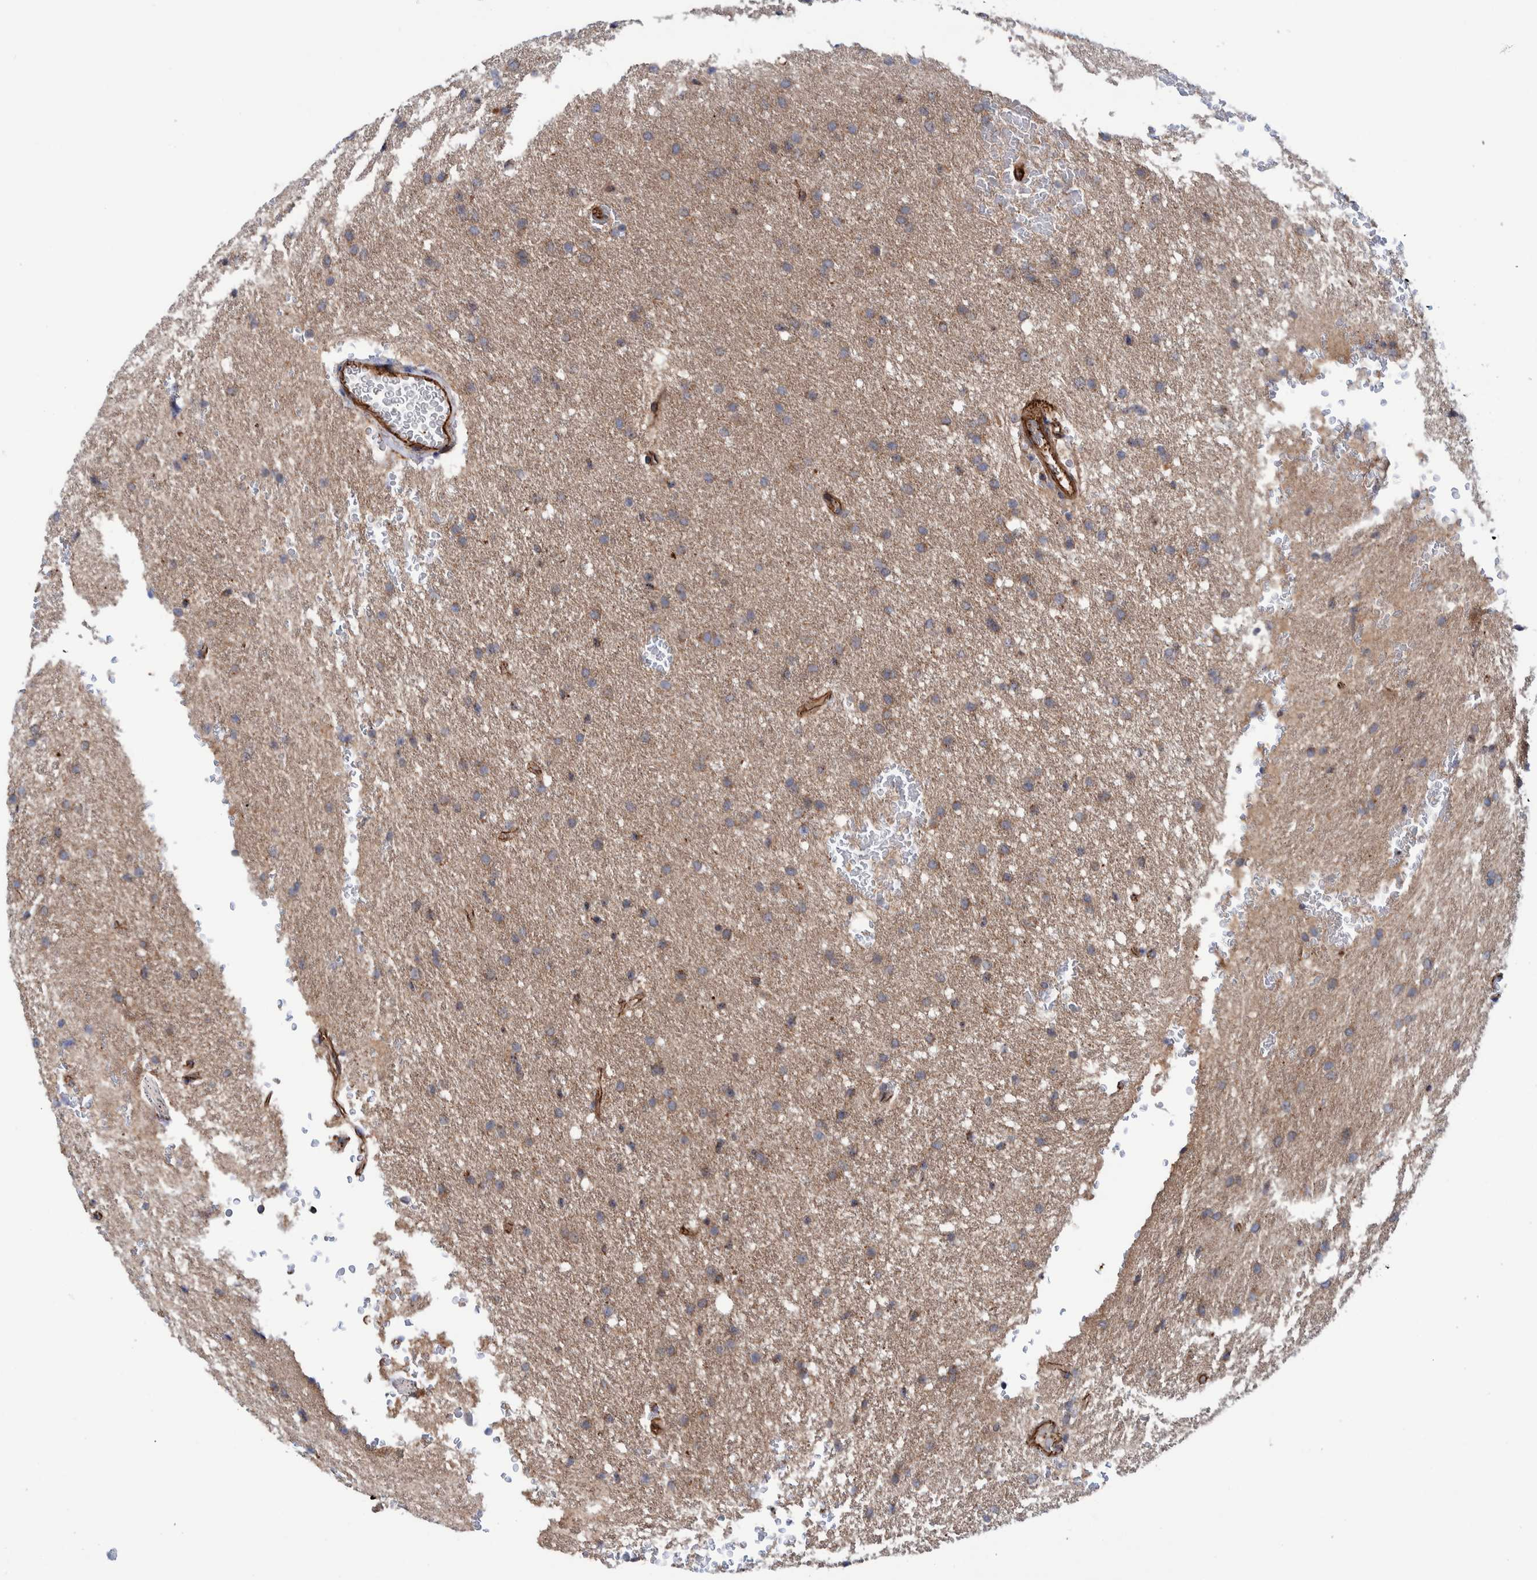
{"staining": {"intensity": "weak", "quantity": "<25%", "location": "cytoplasmic/membranous"}, "tissue": "glioma", "cell_type": "Tumor cells", "image_type": "cancer", "snomed": [{"axis": "morphology", "description": "Glioma, malignant, Low grade"}, {"axis": "topography", "description": "Brain"}], "caption": "DAB (3,3'-diaminobenzidine) immunohistochemical staining of malignant glioma (low-grade) reveals no significant expression in tumor cells.", "gene": "SLC25A10", "patient": {"sex": "female", "age": 37}}